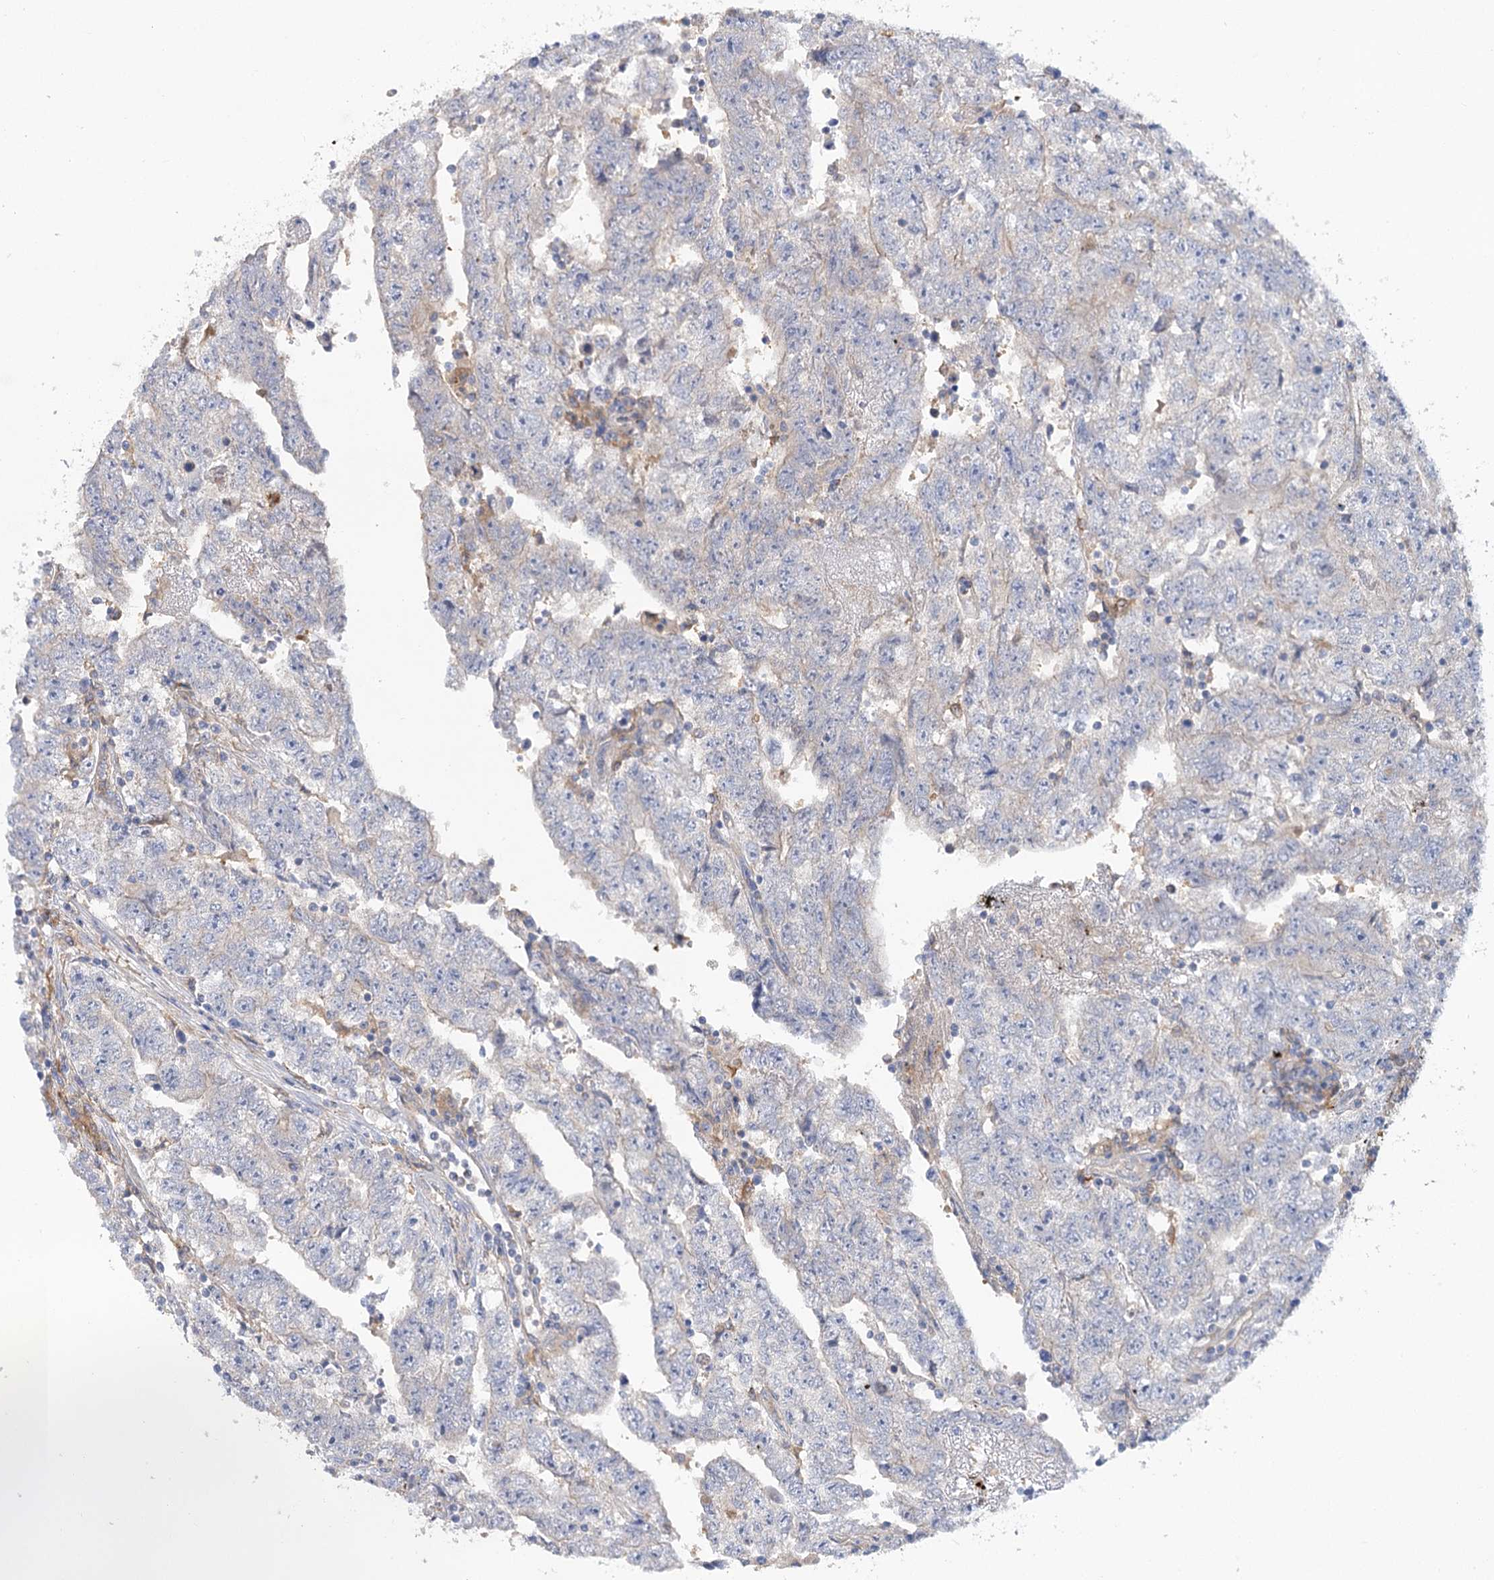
{"staining": {"intensity": "negative", "quantity": "none", "location": "none"}, "tissue": "testis cancer", "cell_type": "Tumor cells", "image_type": "cancer", "snomed": [{"axis": "morphology", "description": "Carcinoma, Embryonal, NOS"}, {"axis": "topography", "description": "Testis"}], "caption": "Tumor cells show no significant protein positivity in testis cancer (embryonal carcinoma).", "gene": "GUSB", "patient": {"sex": "male", "age": 25}}